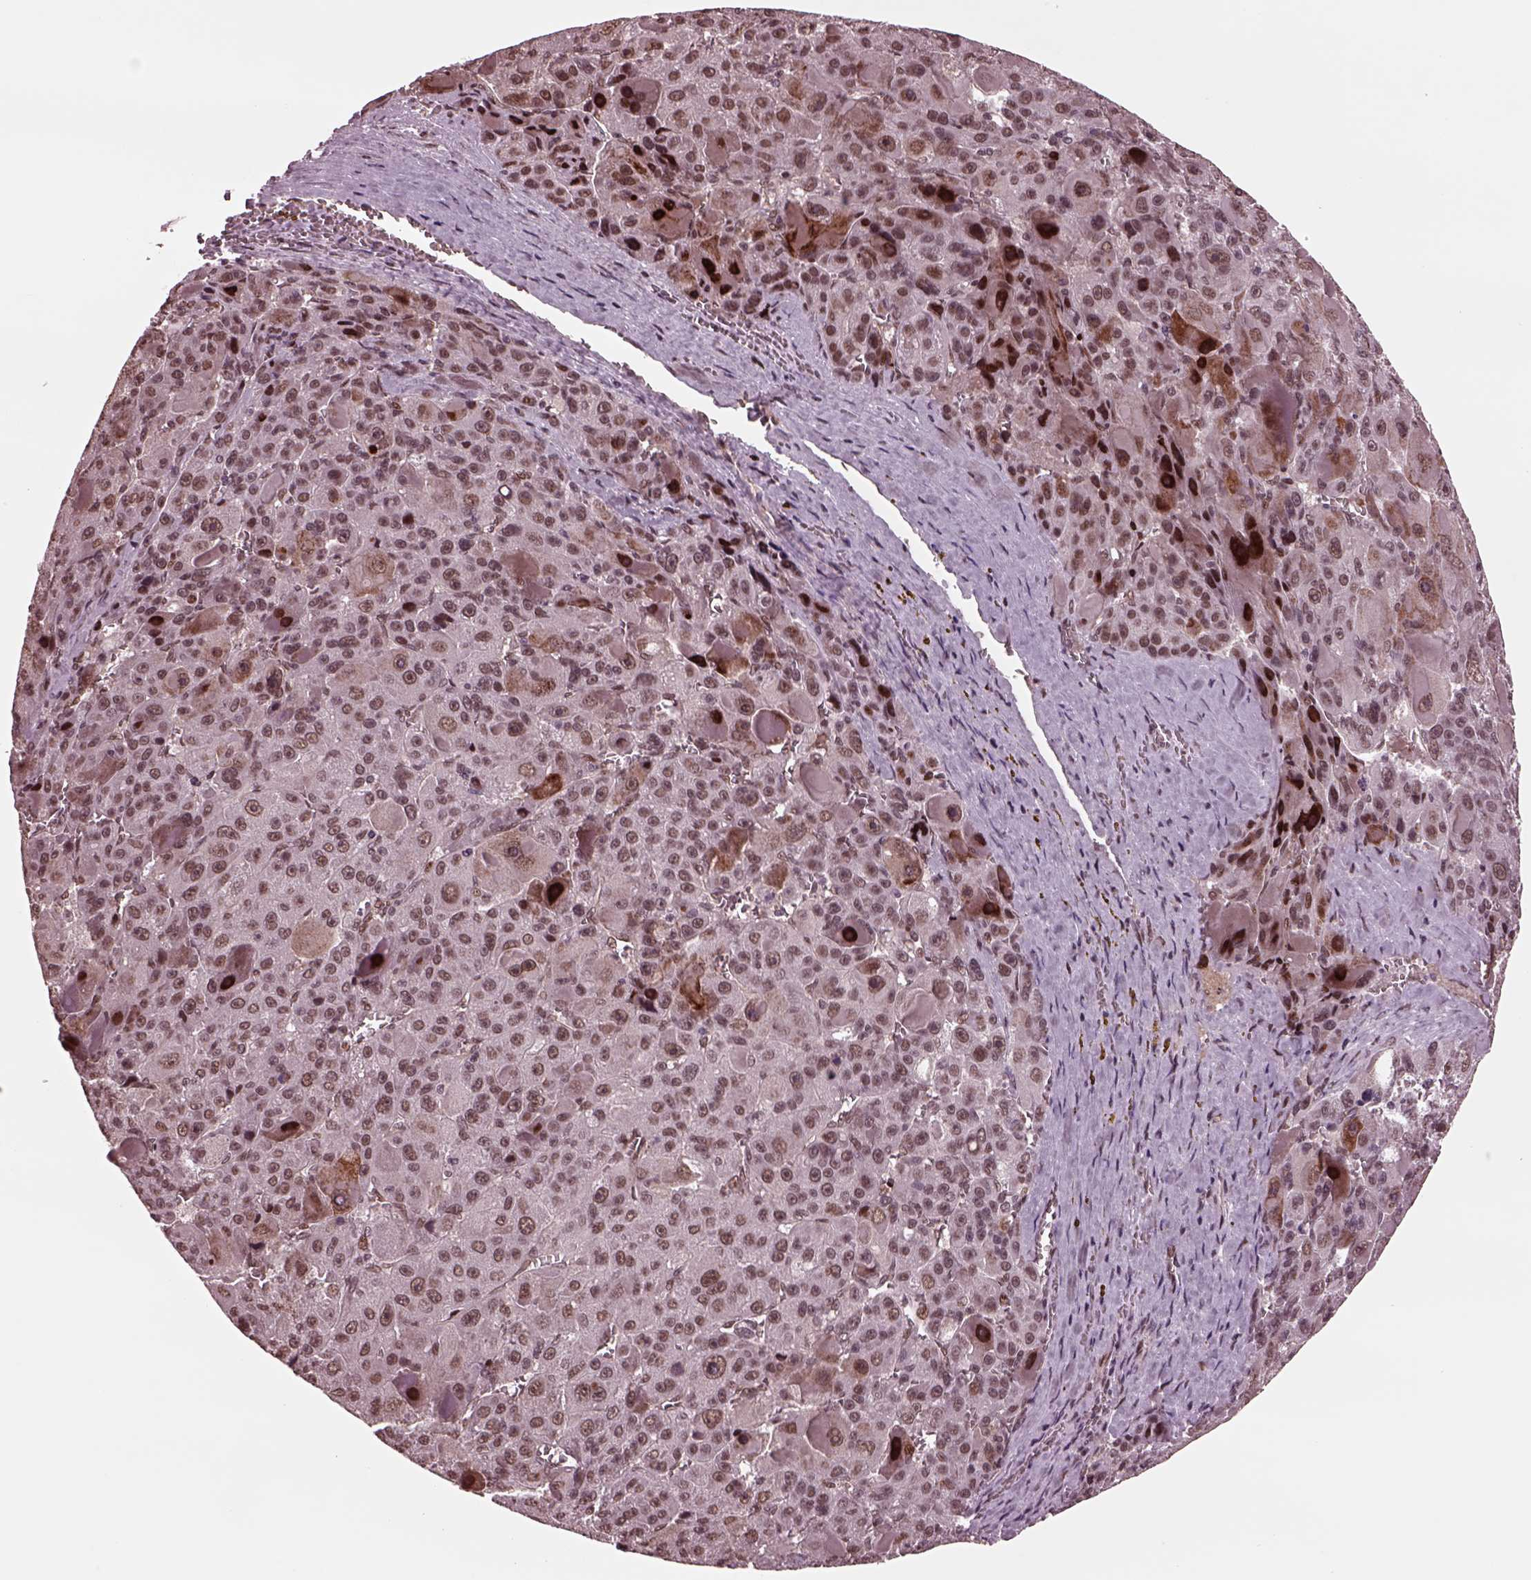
{"staining": {"intensity": "moderate", "quantity": "25%-75%", "location": "nuclear"}, "tissue": "liver cancer", "cell_type": "Tumor cells", "image_type": "cancer", "snomed": [{"axis": "morphology", "description": "Carcinoma, Hepatocellular, NOS"}, {"axis": "topography", "description": "Liver"}], "caption": "IHC micrograph of human liver hepatocellular carcinoma stained for a protein (brown), which displays medium levels of moderate nuclear staining in approximately 25%-75% of tumor cells.", "gene": "NAP1L5", "patient": {"sex": "male", "age": 76}}